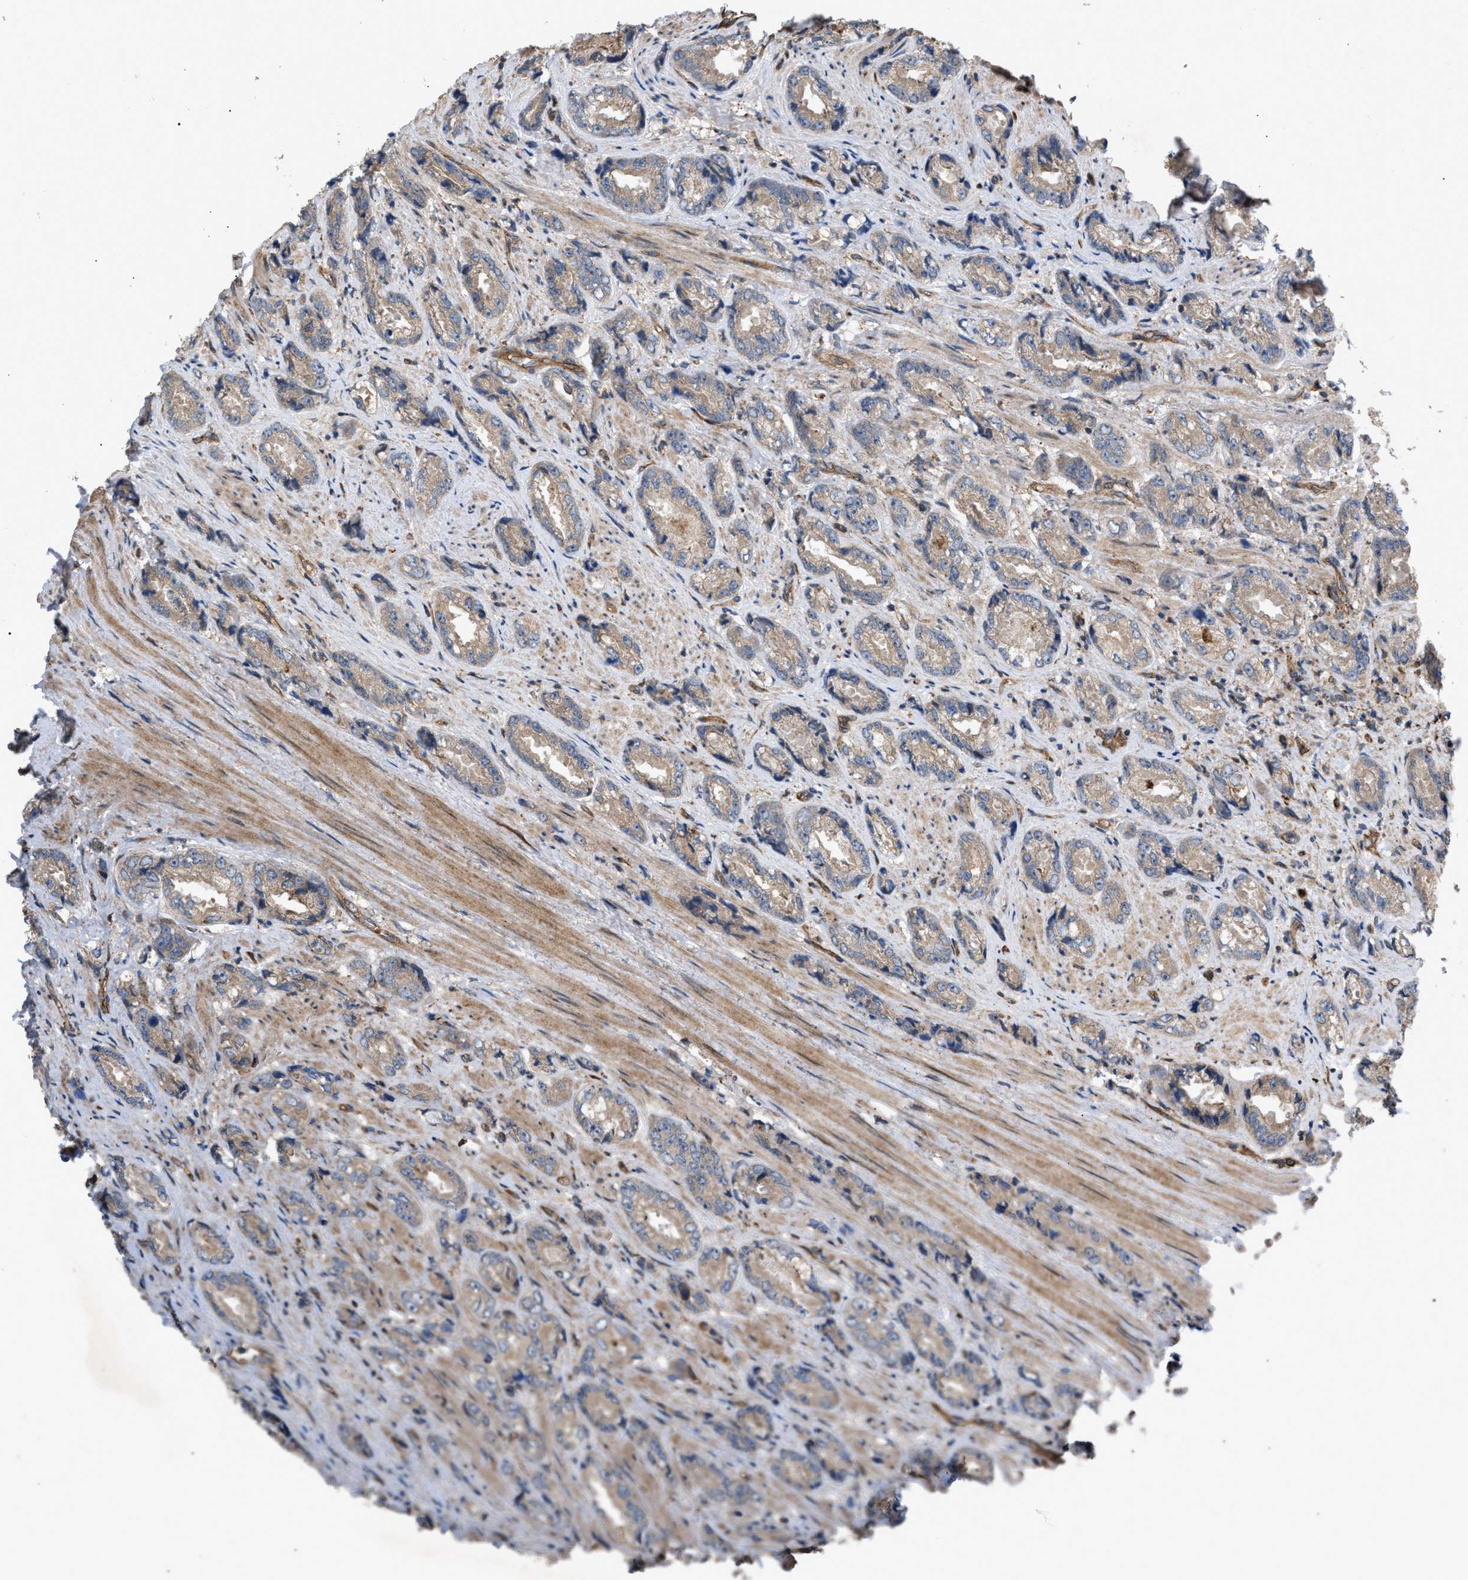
{"staining": {"intensity": "weak", "quantity": "25%-75%", "location": "cytoplasmic/membranous"}, "tissue": "prostate cancer", "cell_type": "Tumor cells", "image_type": "cancer", "snomed": [{"axis": "morphology", "description": "Adenocarcinoma, High grade"}, {"axis": "topography", "description": "Prostate"}], "caption": "A high-resolution photomicrograph shows IHC staining of prostate cancer, which demonstrates weak cytoplasmic/membranous positivity in about 25%-75% of tumor cells. The protein is stained brown, and the nuclei are stained in blue (DAB IHC with brightfield microscopy, high magnification).", "gene": "GCC1", "patient": {"sex": "male", "age": 61}}